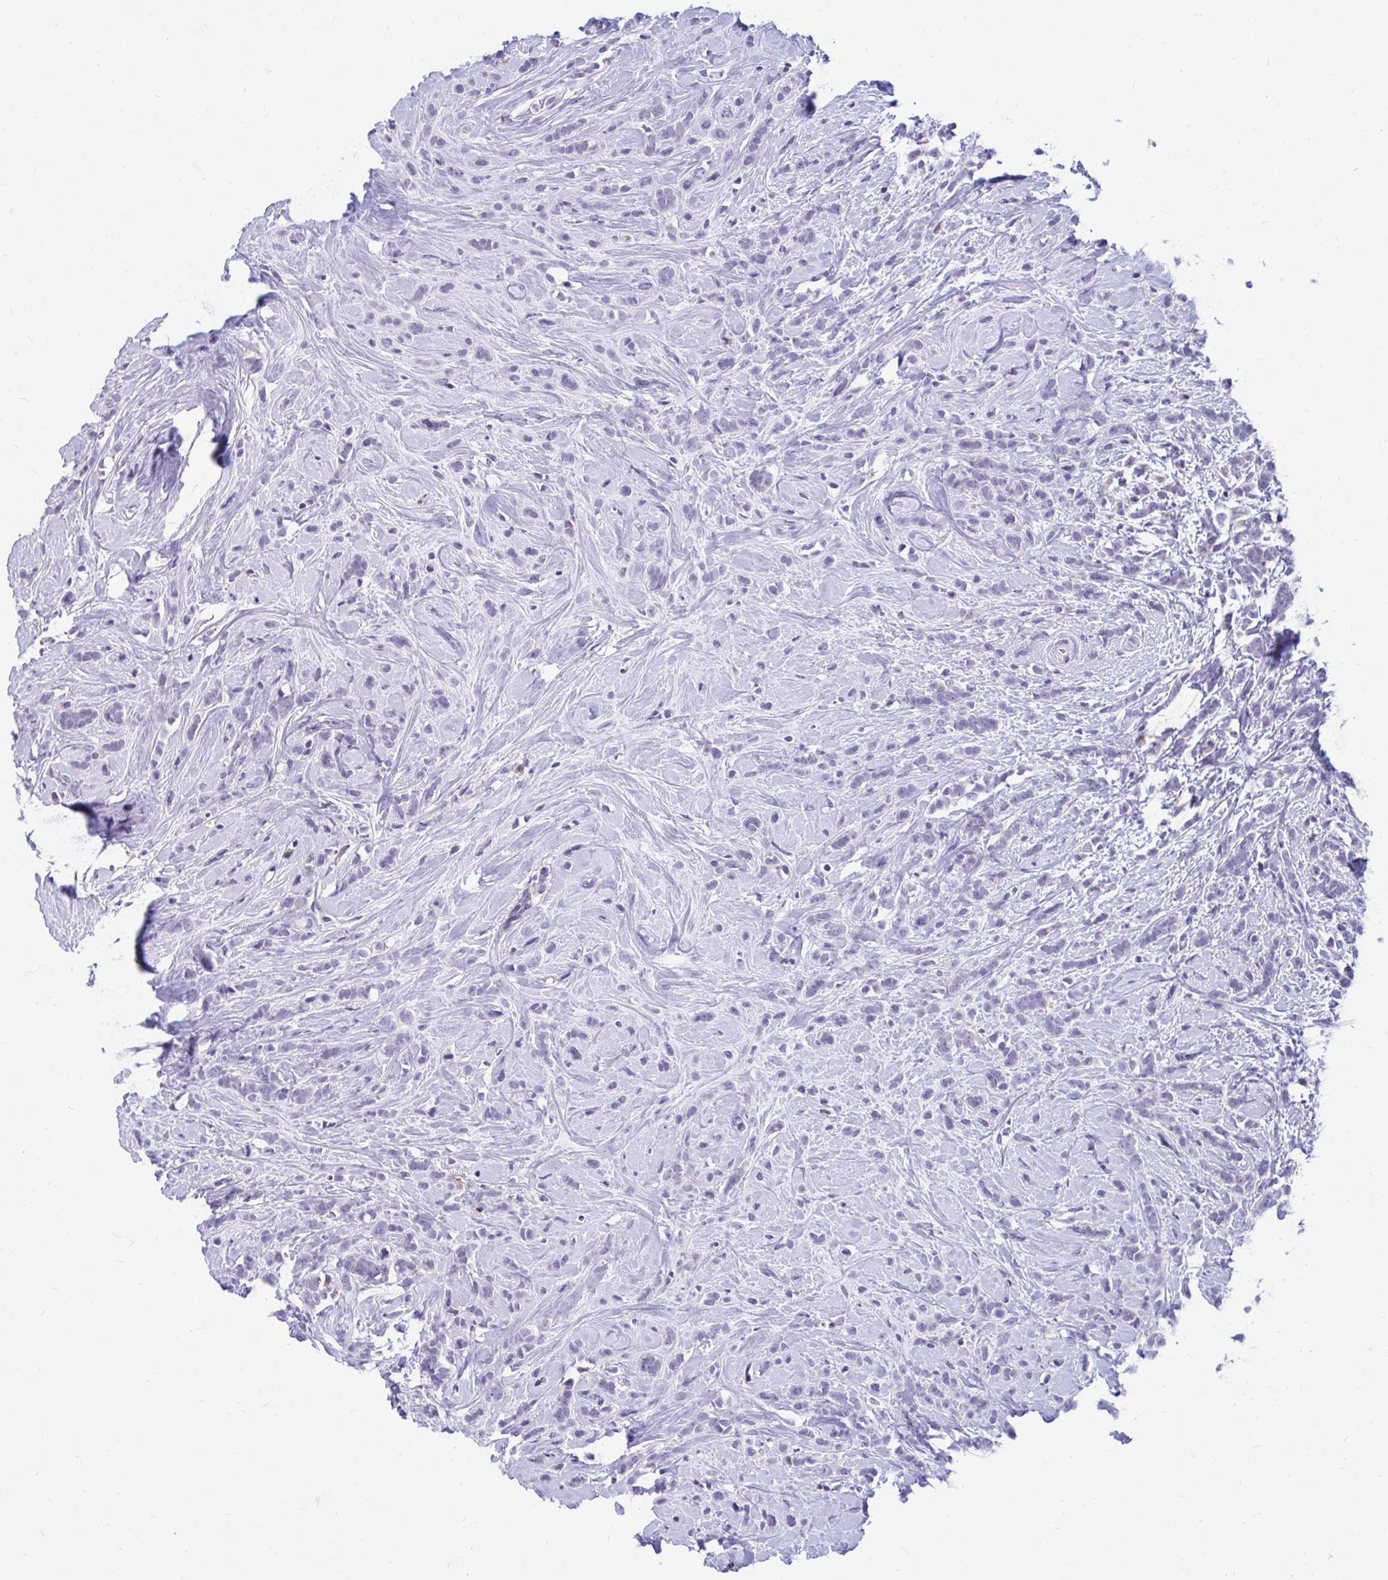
{"staining": {"intensity": "negative", "quantity": "none", "location": "none"}, "tissue": "breast cancer", "cell_type": "Tumor cells", "image_type": "cancer", "snomed": [{"axis": "morphology", "description": "Lobular carcinoma"}, {"axis": "topography", "description": "Breast"}], "caption": "This is a histopathology image of immunohistochemistry (IHC) staining of lobular carcinoma (breast), which shows no staining in tumor cells.", "gene": "GLB1L2", "patient": {"sex": "female", "age": 58}}